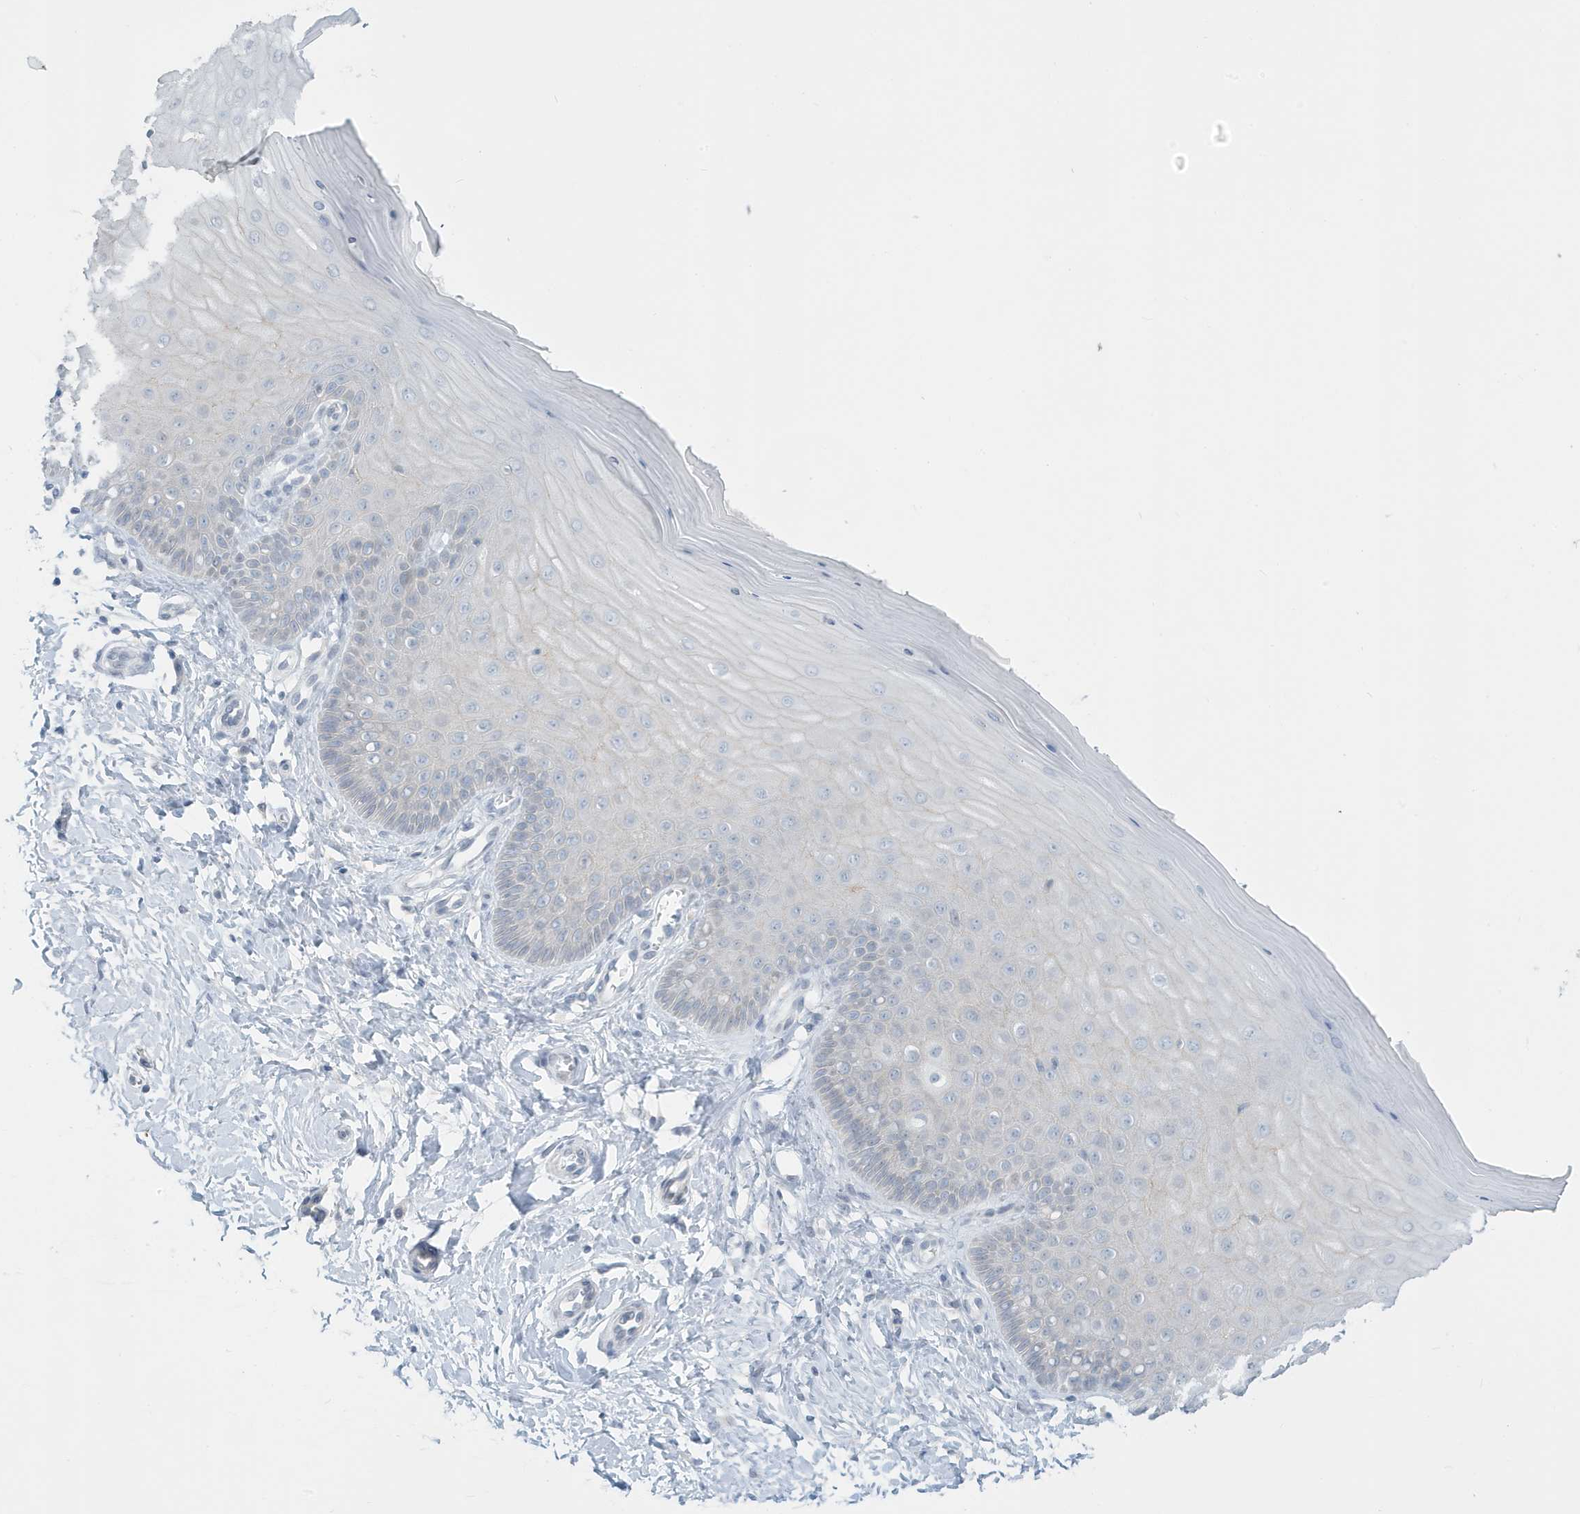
{"staining": {"intensity": "moderate", "quantity": "<25%", "location": "cytoplasmic/membranous"}, "tissue": "cervix", "cell_type": "Glandular cells", "image_type": "normal", "snomed": [{"axis": "morphology", "description": "Normal tissue, NOS"}, {"axis": "topography", "description": "Cervix"}], "caption": "Protein analysis of unremarkable cervix shows moderate cytoplasmic/membranous expression in approximately <25% of glandular cells. The staining was performed using DAB to visualize the protein expression in brown, while the nuclei were stained in blue with hematoxylin (Magnification: 20x).", "gene": "PERM1", "patient": {"sex": "female", "age": 55}}